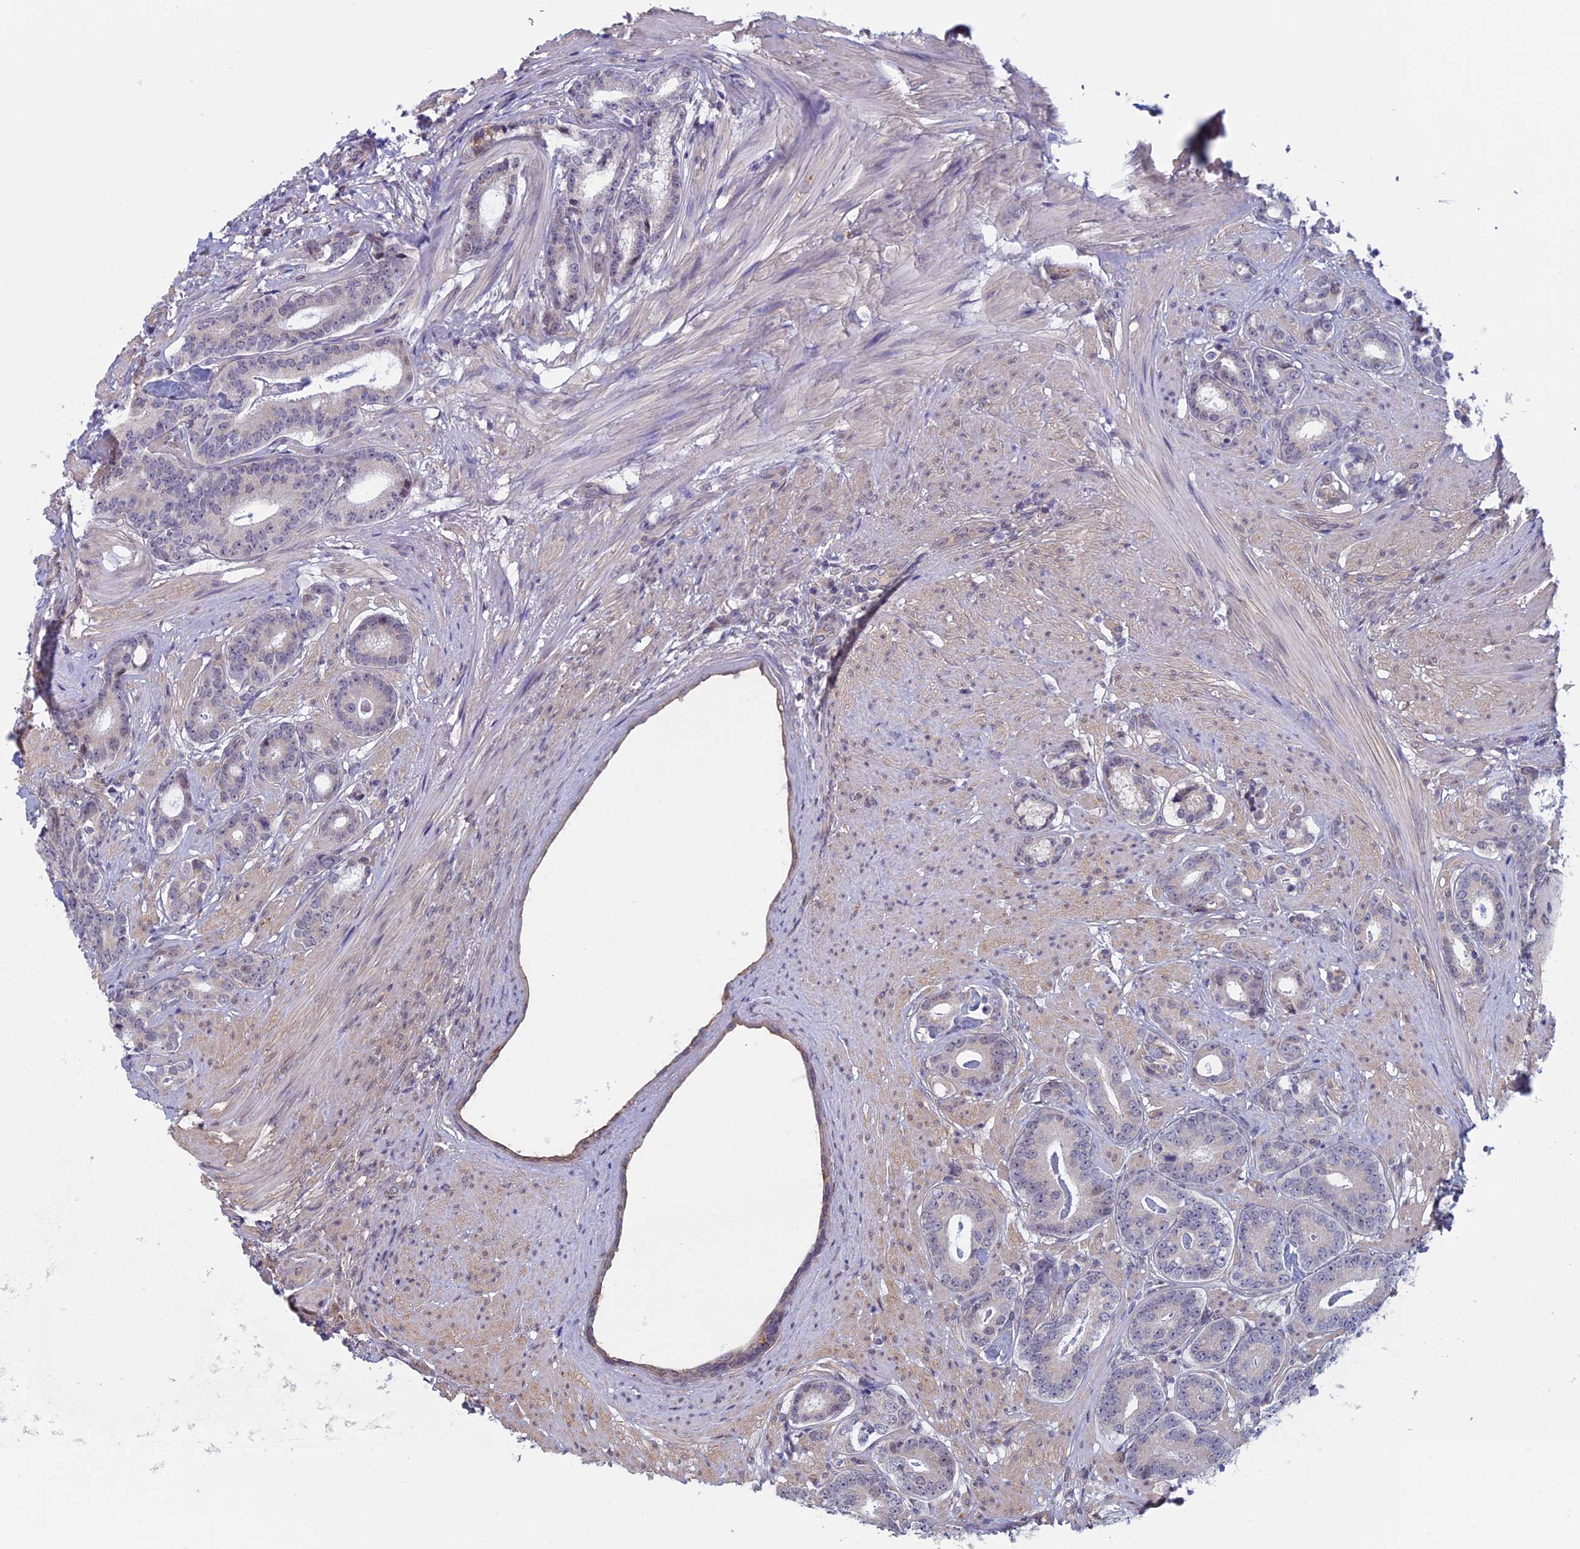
{"staining": {"intensity": "weak", "quantity": "<25%", "location": "nuclear"}, "tissue": "prostate cancer", "cell_type": "Tumor cells", "image_type": "cancer", "snomed": [{"axis": "morphology", "description": "Adenocarcinoma, Low grade"}, {"axis": "topography", "description": "Prostate"}], "caption": "The photomicrograph demonstrates no significant expression in tumor cells of prostate low-grade adenocarcinoma.", "gene": "SLC1A6", "patient": {"sex": "male", "age": 71}}